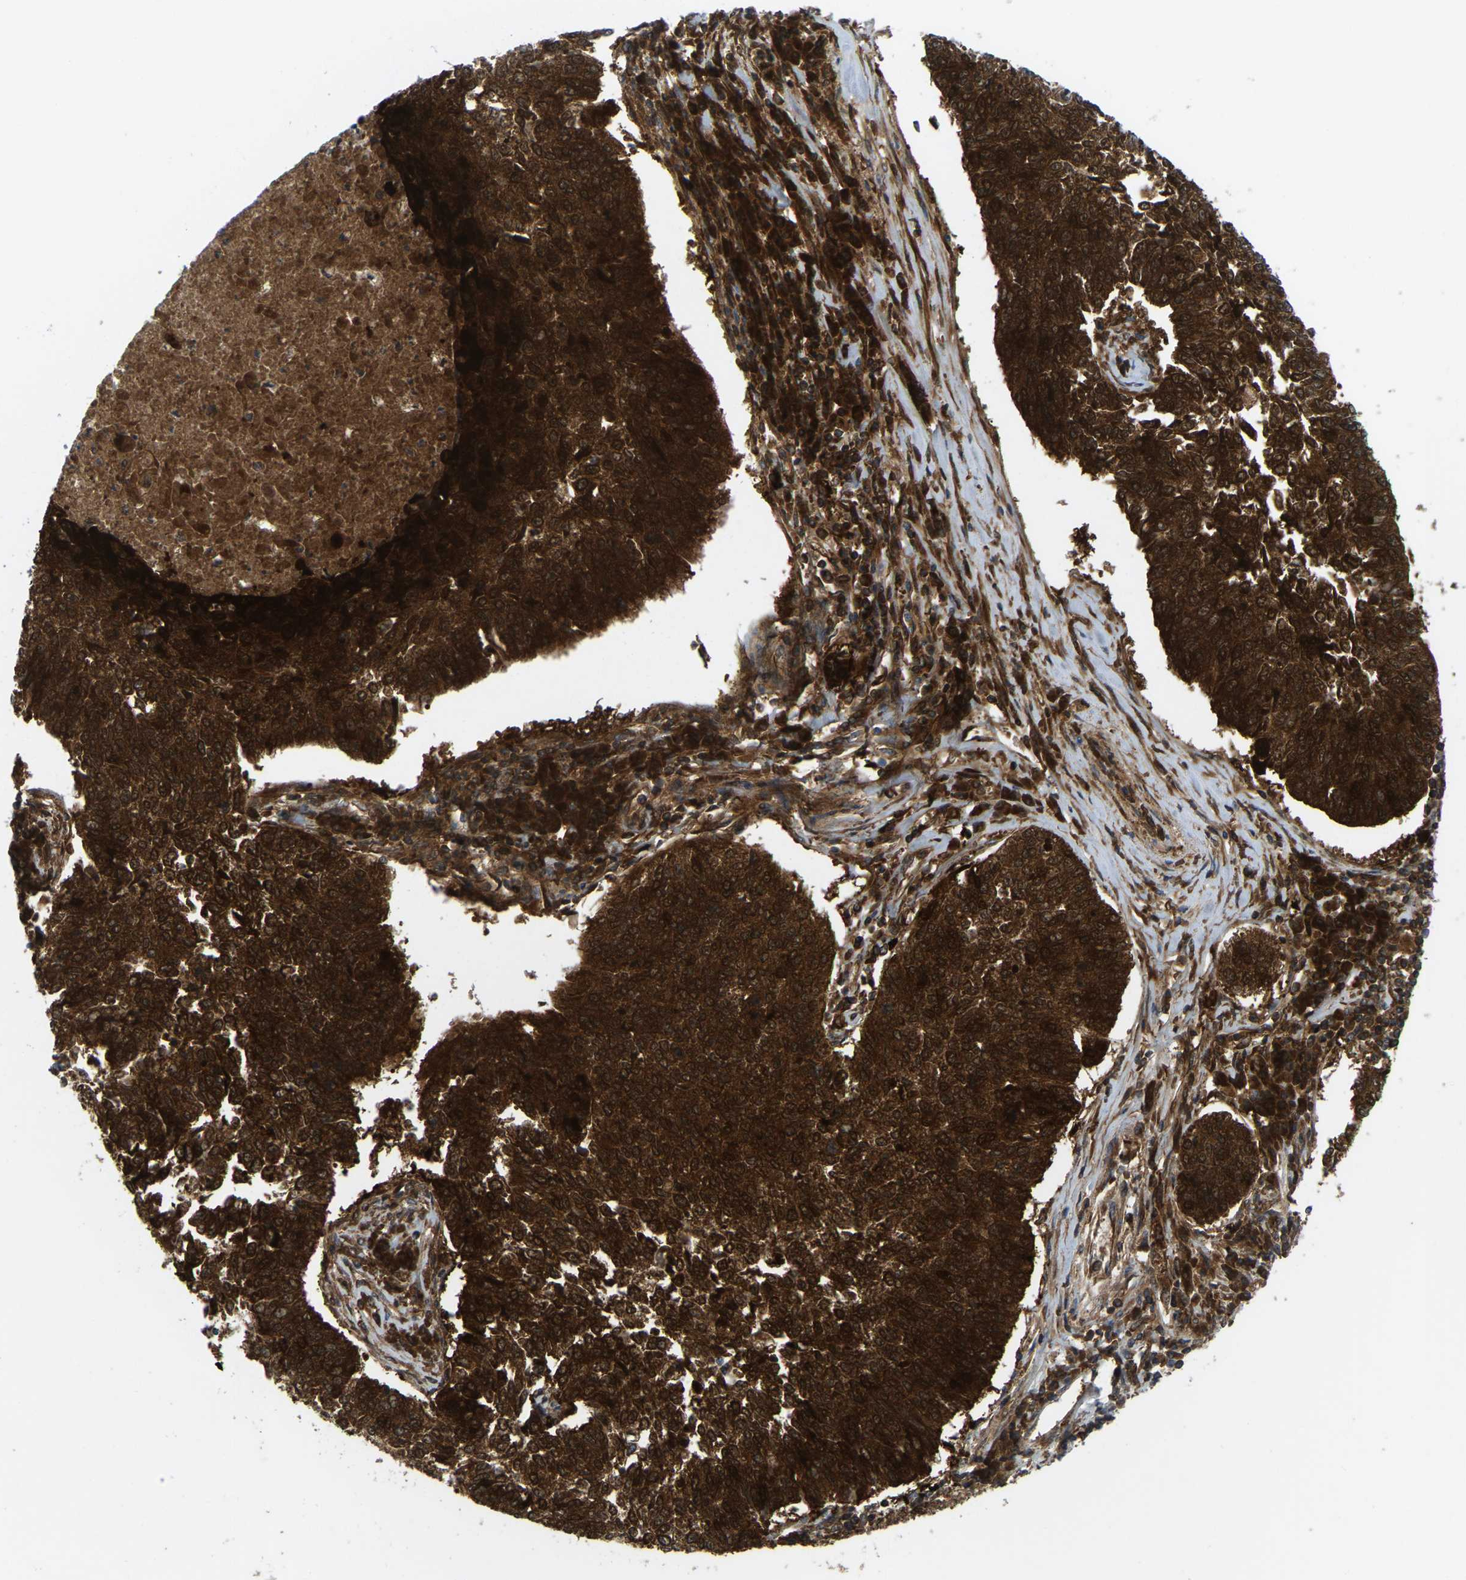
{"staining": {"intensity": "strong", "quantity": ">75%", "location": "cytoplasmic/membranous"}, "tissue": "lung cancer", "cell_type": "Tumor cells", "image_type": "cancer", "snomed": [{"axis": "morphology", "description": "Normal tissue, NOS"}, {"axis": "morphology", "description": "Squamous cell carcinoma, NOS"}, {"axis": "topography", "description": "Cartilage tissue"}, {"axis": "topography", "description": "Bronchus"}, {"axis": "topography", "description": "Lung"}], "caption": "Immunohistochemical staining of lung cancer displays high levels of strong cytoplasmic/membranous protein positivity in approximately >75% of tumor cells.", "gene": "SERPINB5", "patient": {"sex": "female", "age": 49}}